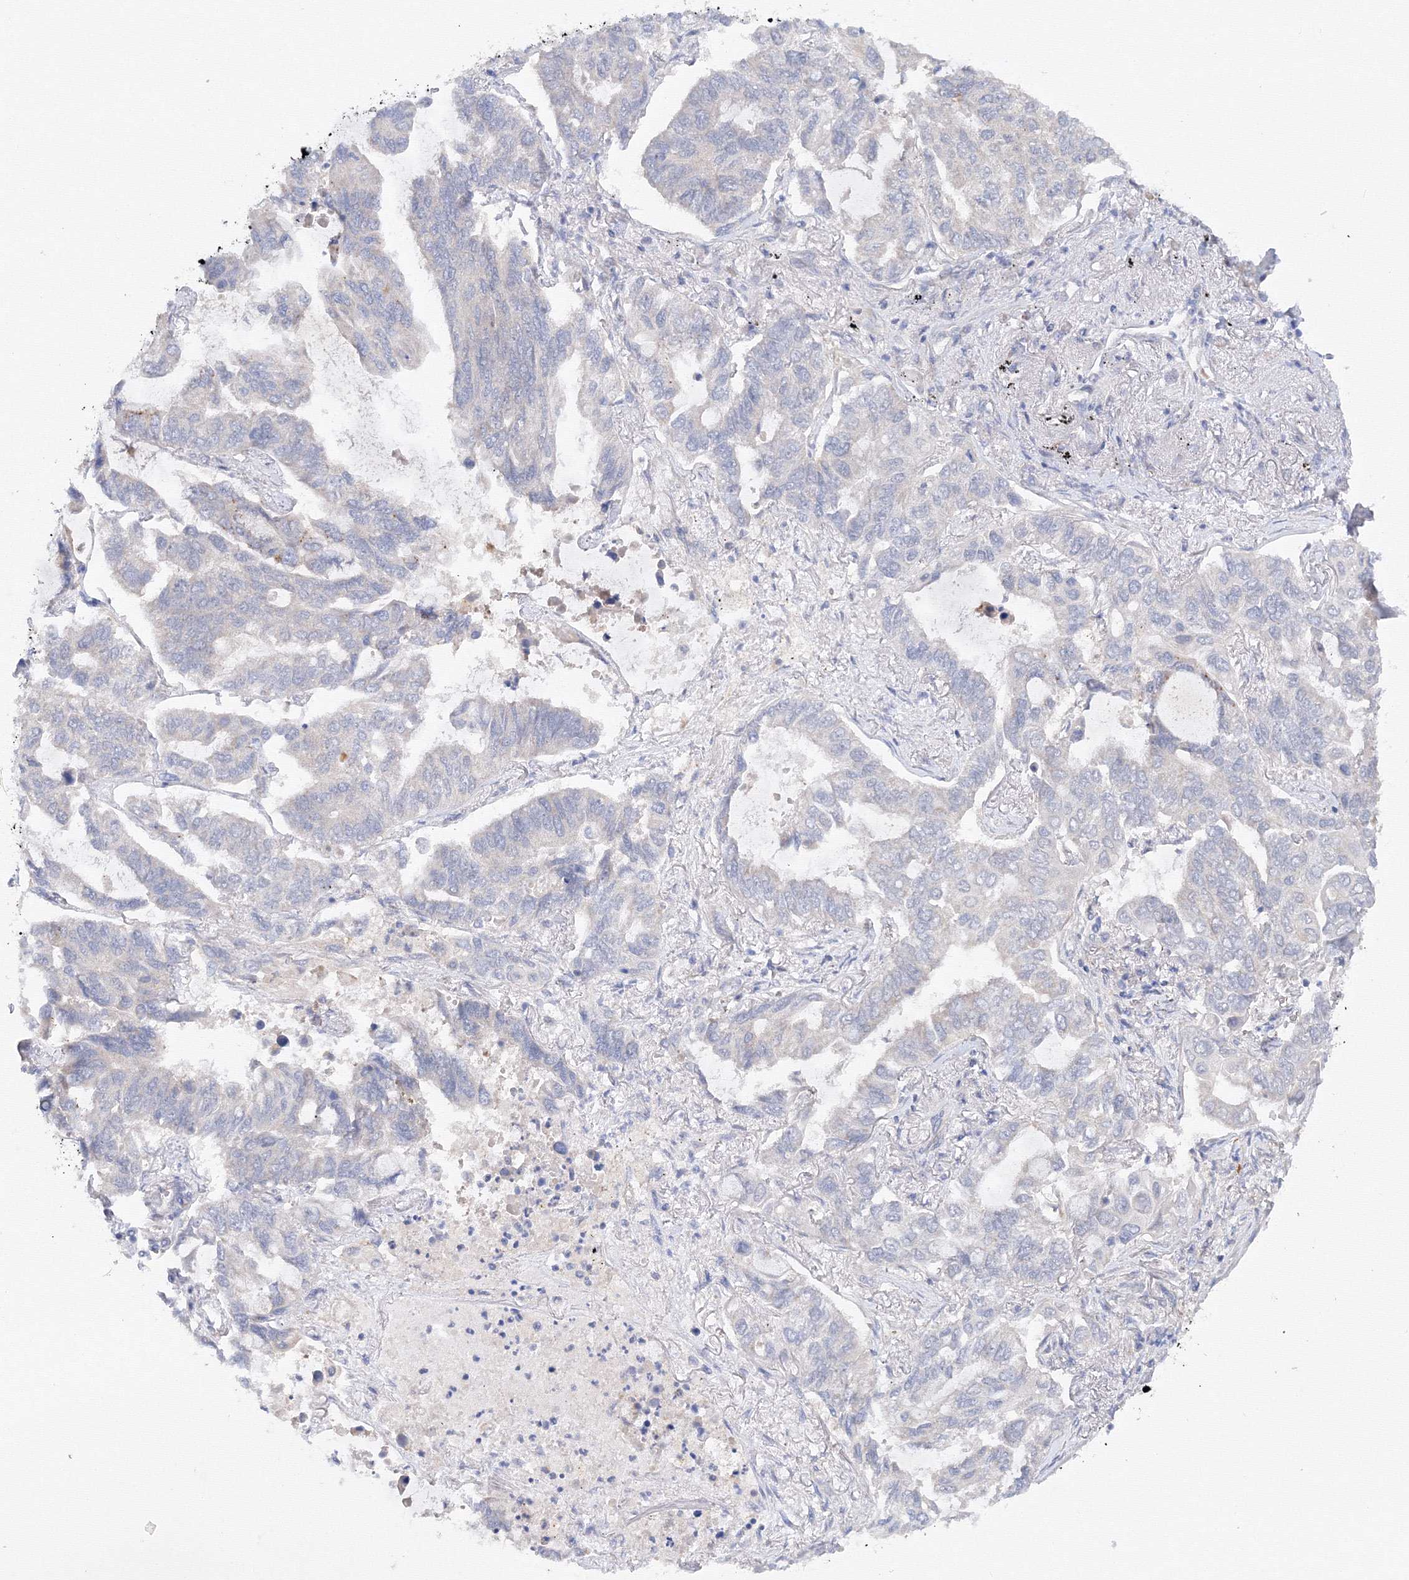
{"staining": {"intensity": "negative", "quantity": "none", "location": "none"}, "tissue": "lung cancer", "cell_type": "Tumor cells", "image_type": "cancer", "snomed": [{"axis": "morphology", "description": "Adenocarcinoma, NOS"}, {"axis": "topography", "description": "Lung"}], "caption": "The photomicrograph demonstrates no significant expression in tumor cells of adenocarcinoma (lung).", "gene": "DIS3L2", "patient": {"sex": "male", "age": 64}}